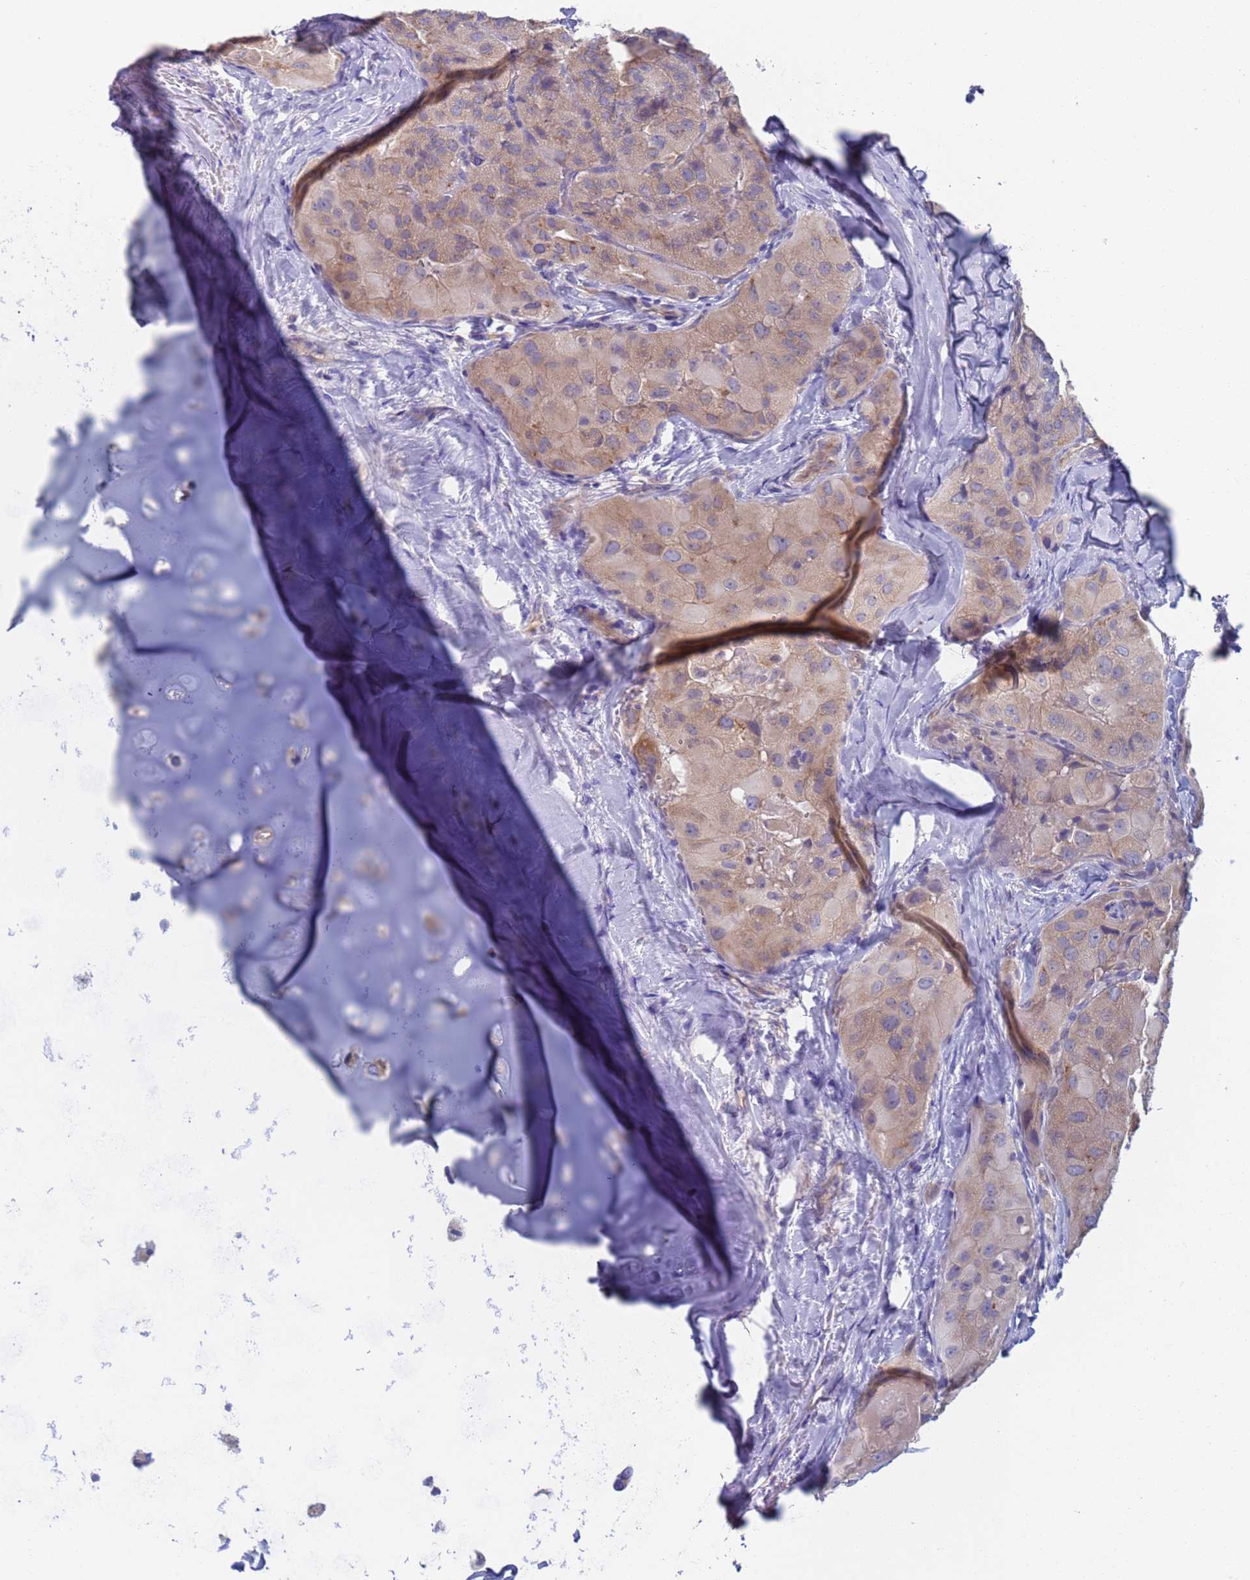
{"staining": {"intensity": "weak", "quantity": ">75%", "location": "cytoplasmic/membranous"}, "tissue": "thyroid cancer", "cell_type": "Tumor cells", "image_type": "cancer", "snomed": [{"axis": "morphology", "description": "Normal tissue, NOS"}, {"axis": "morphology", "description": "Papillary adenocarcinoma, NOS"}, {"axis": "topography", "description": "Thyroid gland"}], "caption": "Thyroid cancer (papillary adenocarcinoma) stained for a protein (brown) demonstrates weak cytoplasmic/membranous positive staining in approximately >75% of tumor cells.", "gene": "PET117", "patient": {"sex": "female", "age": 59}}